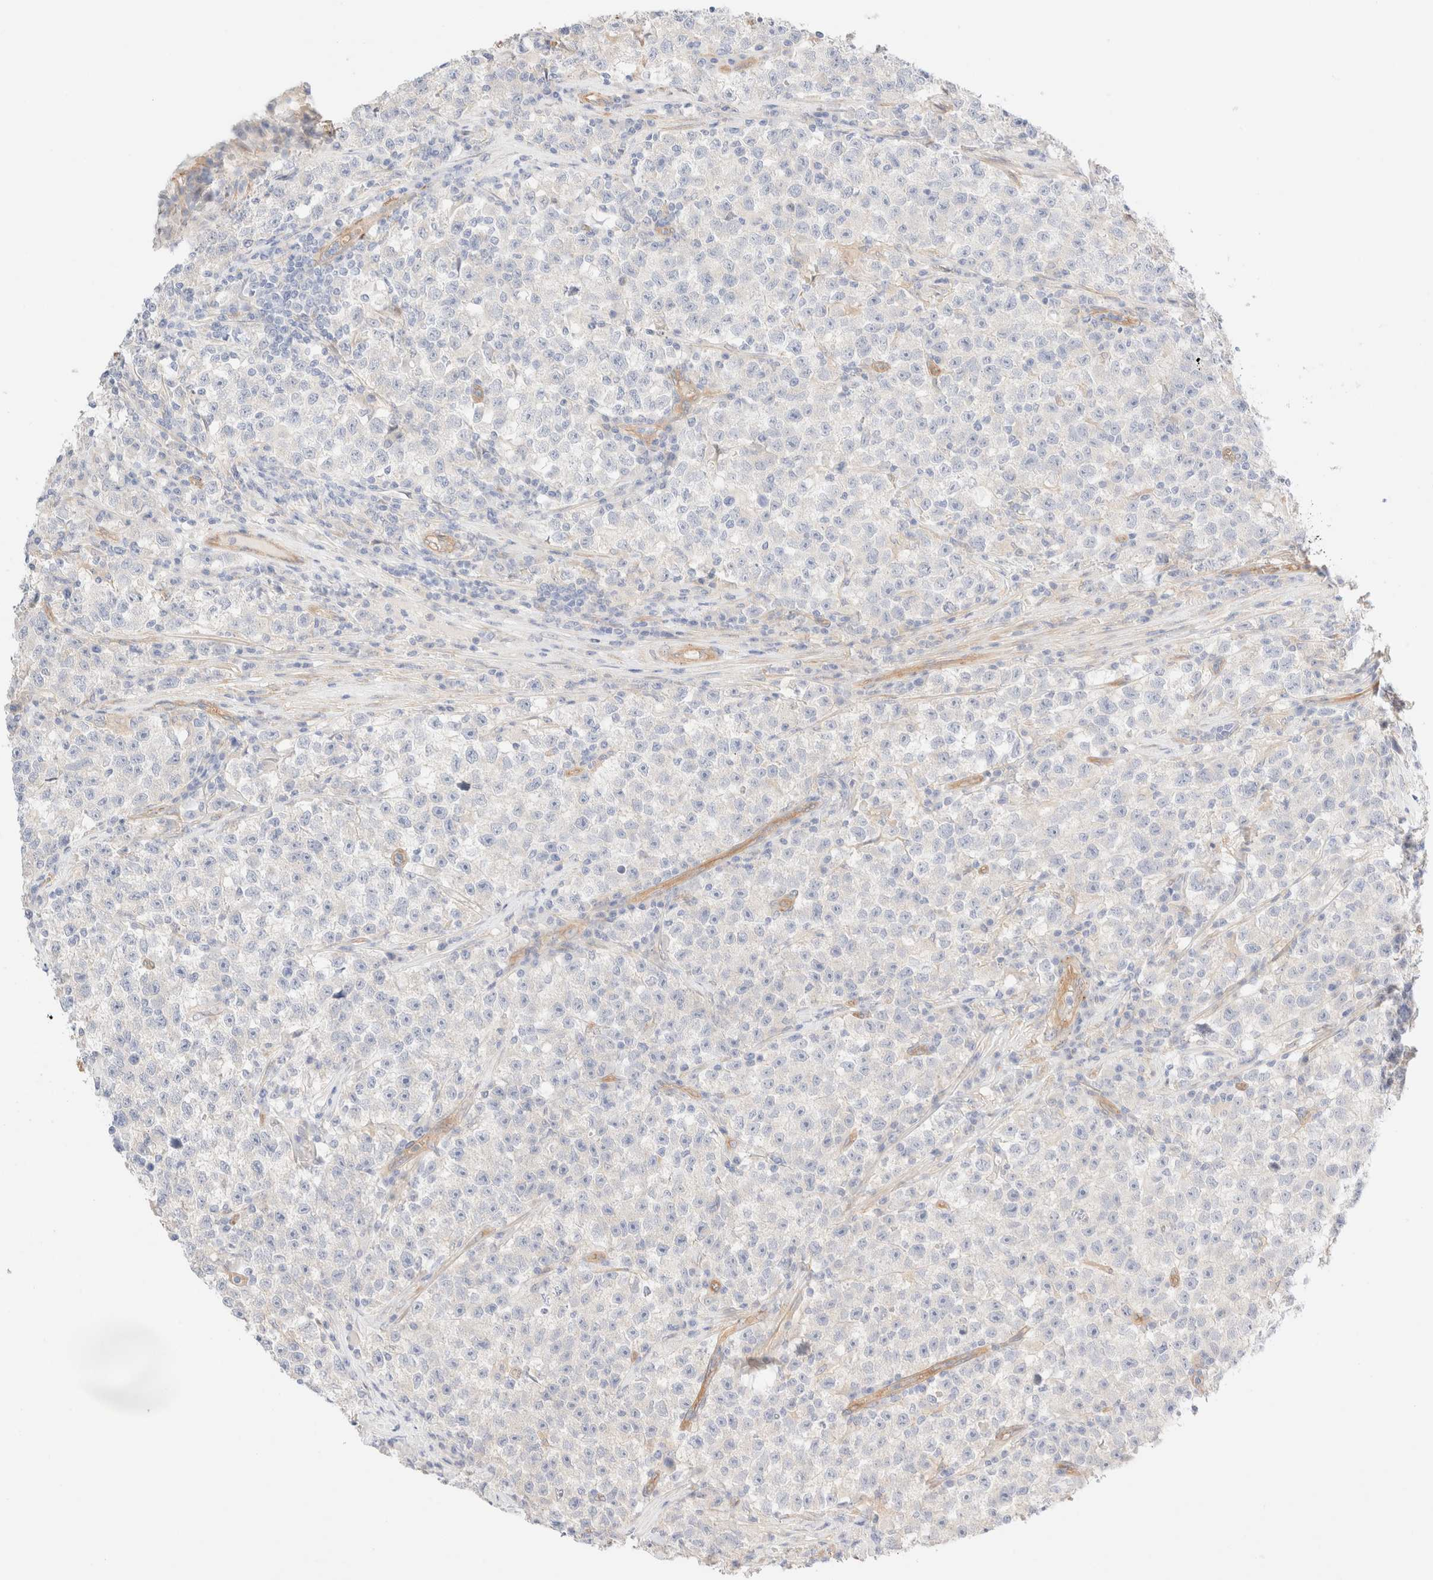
{"staining": {"intensity": "negative", "quantity": "none", "location": "none"}, "tissue": "testis cancer", "cell_type": "Tumor cells", "image_type": "cancer", "snomed": [{"axis": "morphology", "description": "Seminoma, NOS"}, {"axis": "topography", "description": "Testis"}], "caption": "Histopathology image shows no protein expression in tumor cells of testis cancer (seminoma) tissue. (Stains: DAB (3,3'-diaminobenzidine) immunohistochemistry (IHC) with hematoxylin counter stain, Microscopy: brightfield microscopy at high magnification).", "gene": "NIBAN2", "patient": {"sex": "male", "age": 22}}